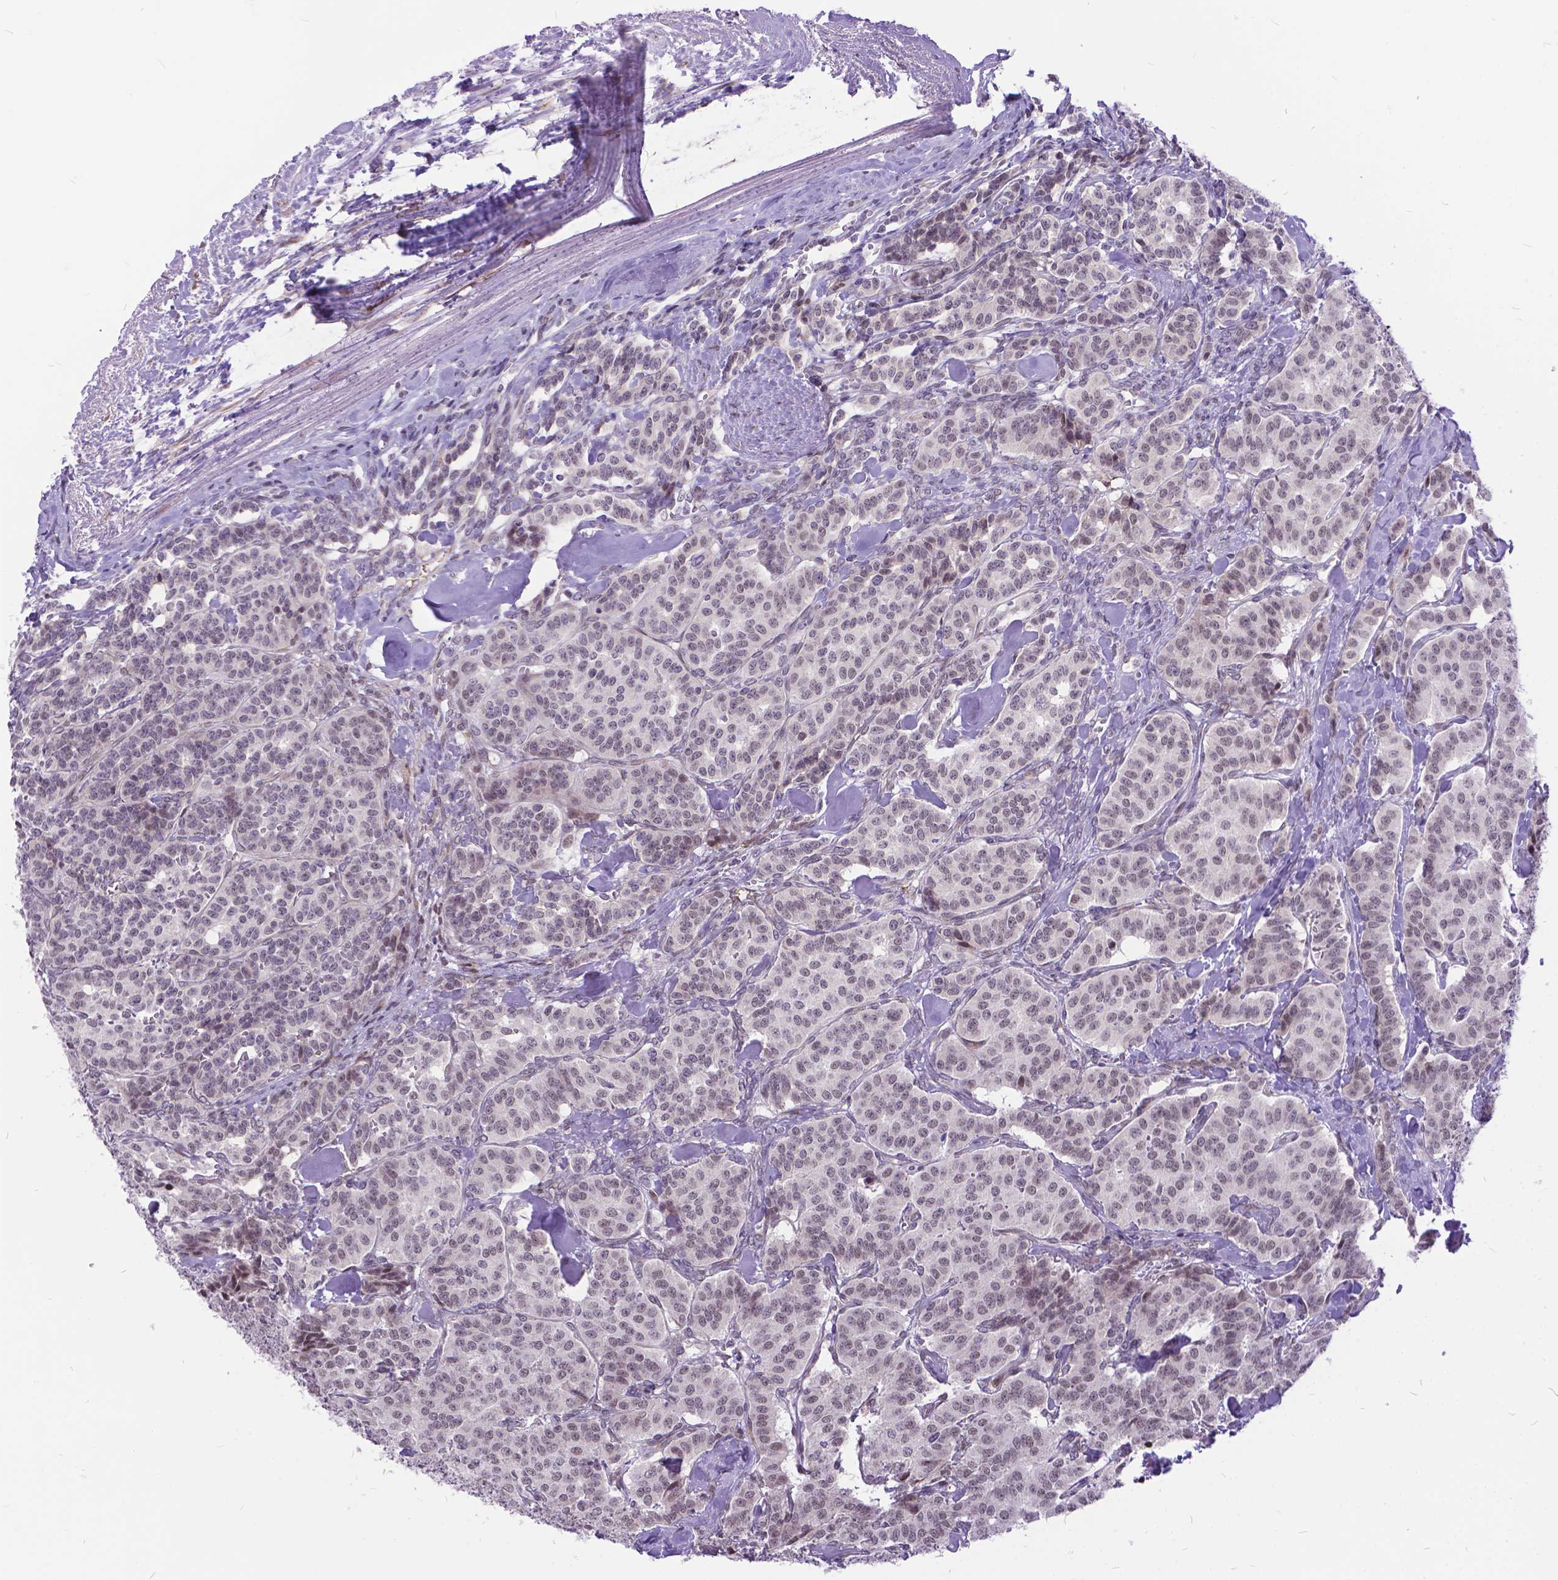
{"staining": {"intensity": "weak", "quantity": "25%-75%", "location": "nuclear"}, "tissue": "carcinoid", "cell_type": "Tumor cells", "image_type": "cancer", "snomed": [{"axis": "morphology", "description": "Normal tissue, NOS"}, {"axis": "morphology", "description": "Carcinoid, malignant, NOS"}, {"axis": "topography", "description": "Lung"}], "caption": "High-magnification brightfield microscopy of malignant carcinoid stained with DAB (3,3'-diaminobenzidine) (brown) and counterstained with hematoxylin (blue). tumor cells exhibit weak nuclear positivity is identified in approximately25%-75% of cells.", "gene": "FAM124B", "patient": {"sex": "female", "age": 46}}